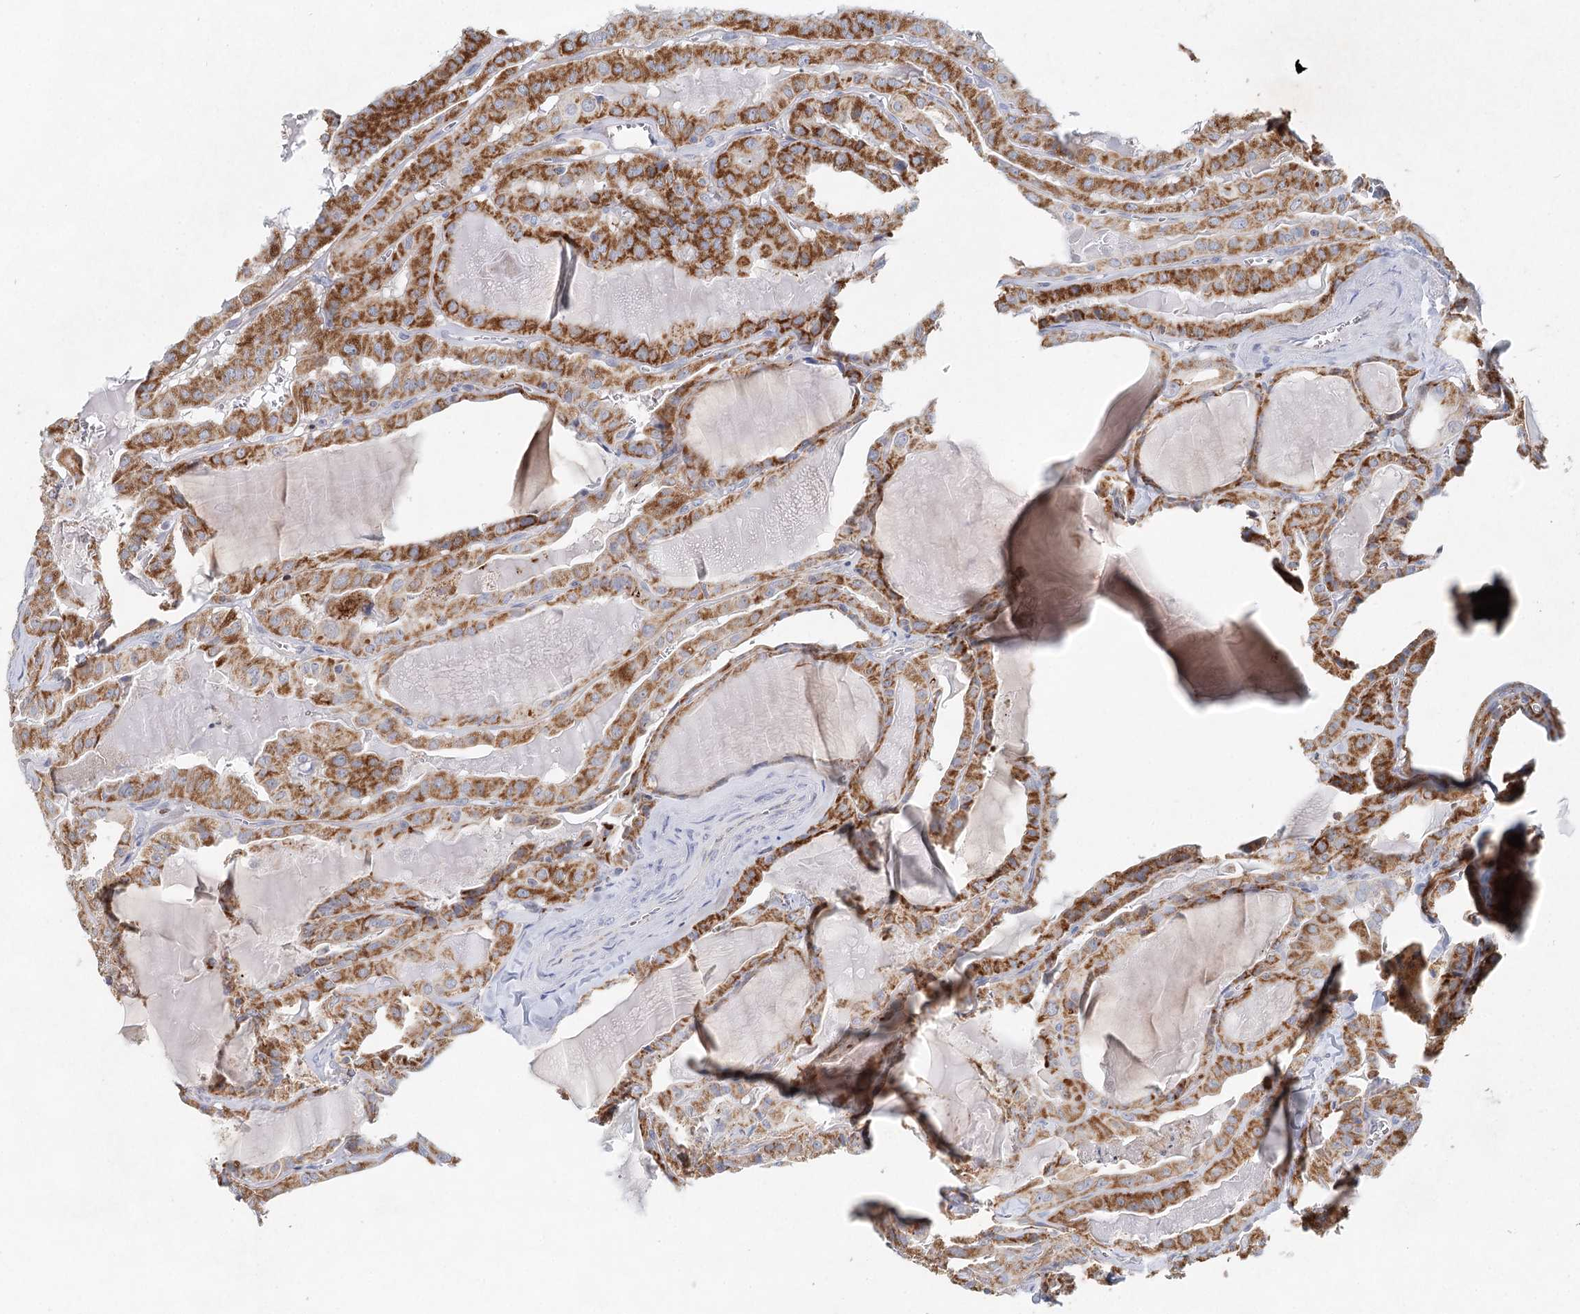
{"staining": {"intensity": "moderate", "quantity": ">75%", "location": "cytoplasmic/membranous"}, "tissue": "thyroid cancer", "cell_type": "Tumor cells", "image_type": "cancer", "snomed": [{"axis": "morphology", "description": "Papillary adenocarcinoma, NOS"}, {"axis": "topography", "description": "Thyroid gland"}], "caption": "This is a histology image of immunohistochemistry (IHC) staining of thyroid cancer, which shows moderate expression in the cytoplasmic/membranous of tumor cells.", "gene": "XPO6", "patient": {"sex": "male", "age": 52}}